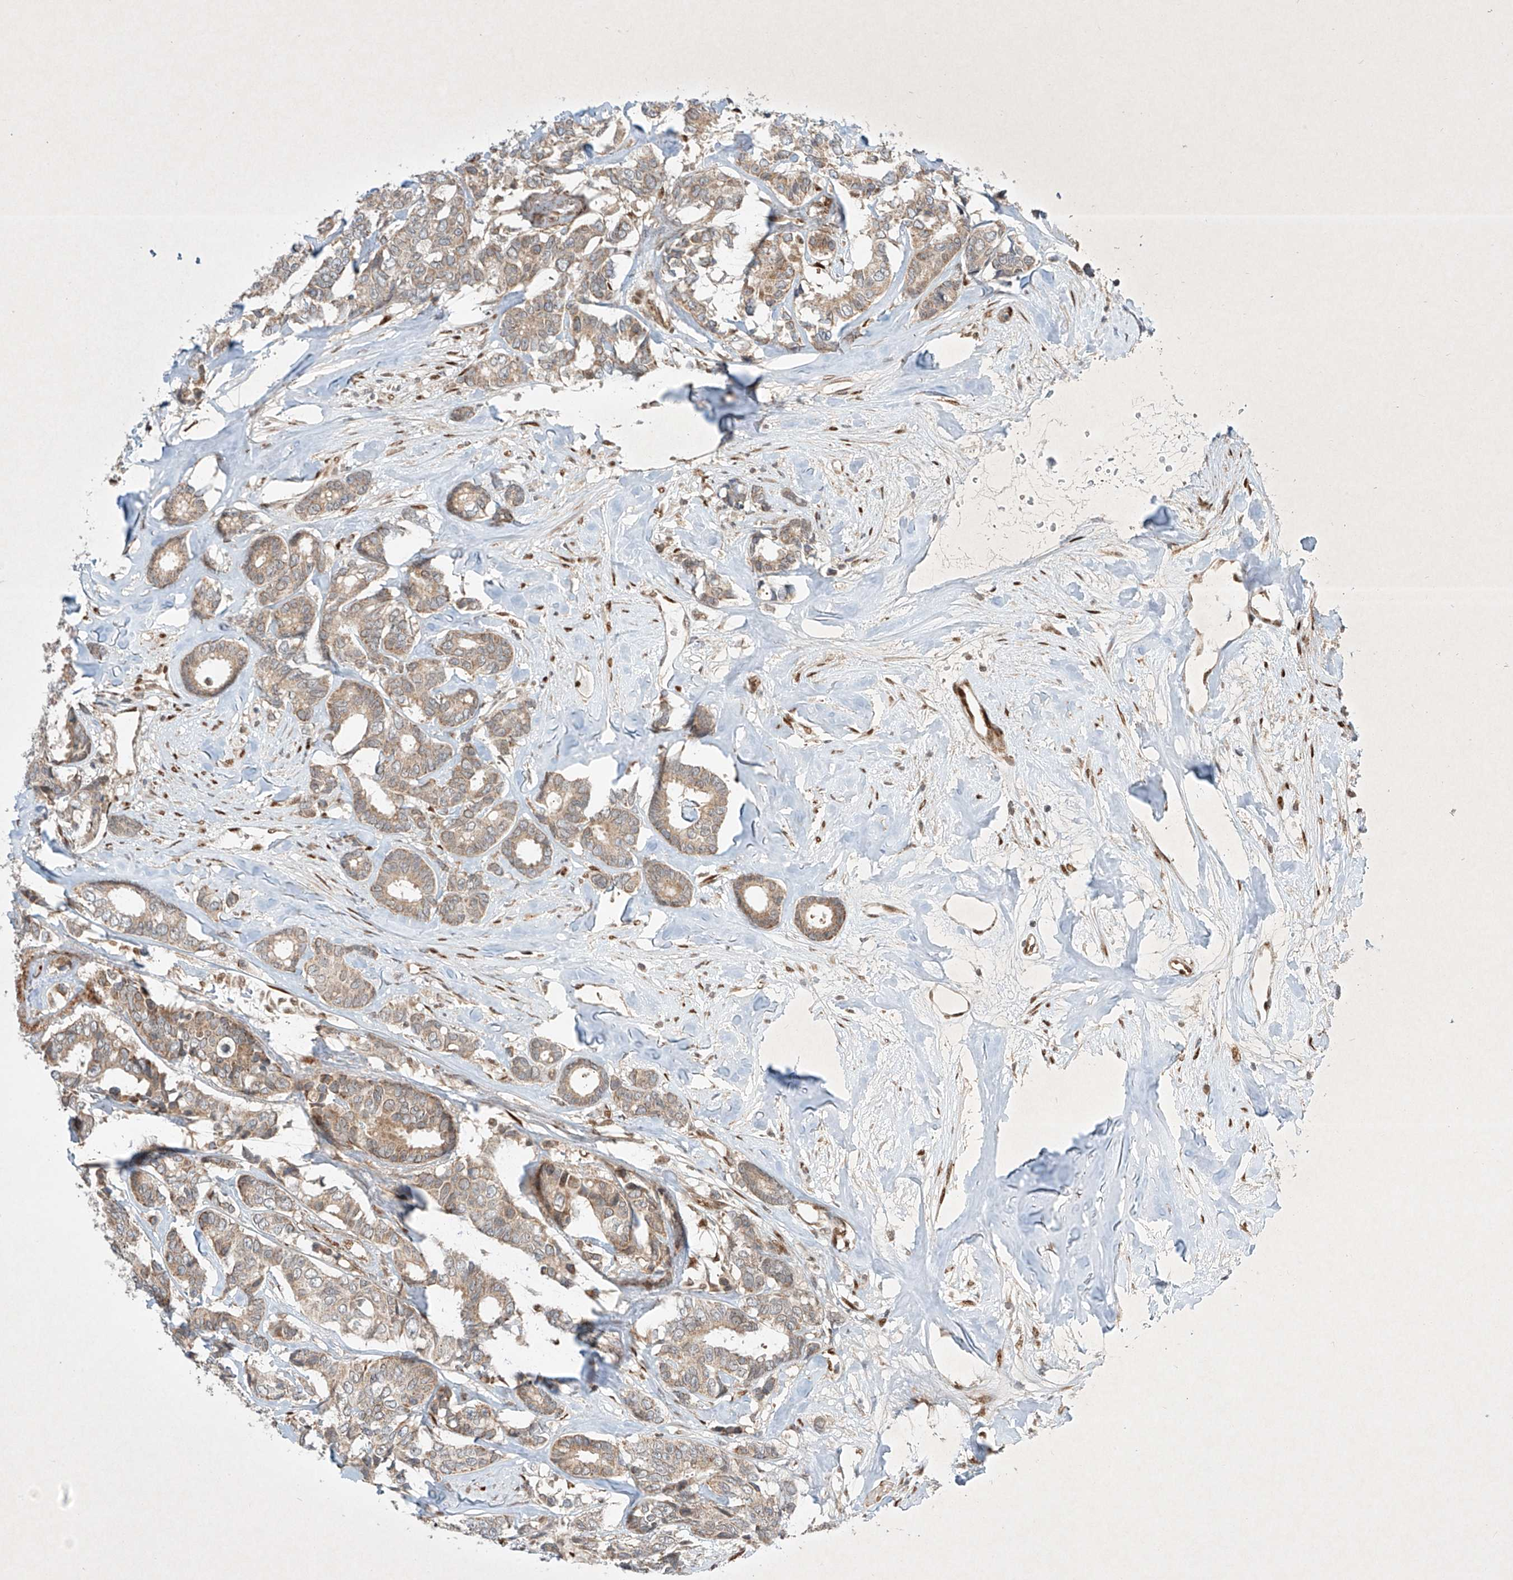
{"staining": {"intensity": "weak", "quantity": ">75%", "location": "cytoplasmic/membranous"}, "tissue": "breast cancer", "cell_type": "Tumor cells", "image_type": "cancer", "snomed": [{"axis": "morphology", "description": "Duct carcinoma"}, {"axis": "topography", "description": "Breast"}], "caption": "This is a histology image of immunohistochemistry staining of breast infiltrating ductal carcinoma, which shows weak expression in the cytoplasmic/membranous of tumor cells.", "gene": "EPG5", "patient": {"sex": "female", "age": 87}}